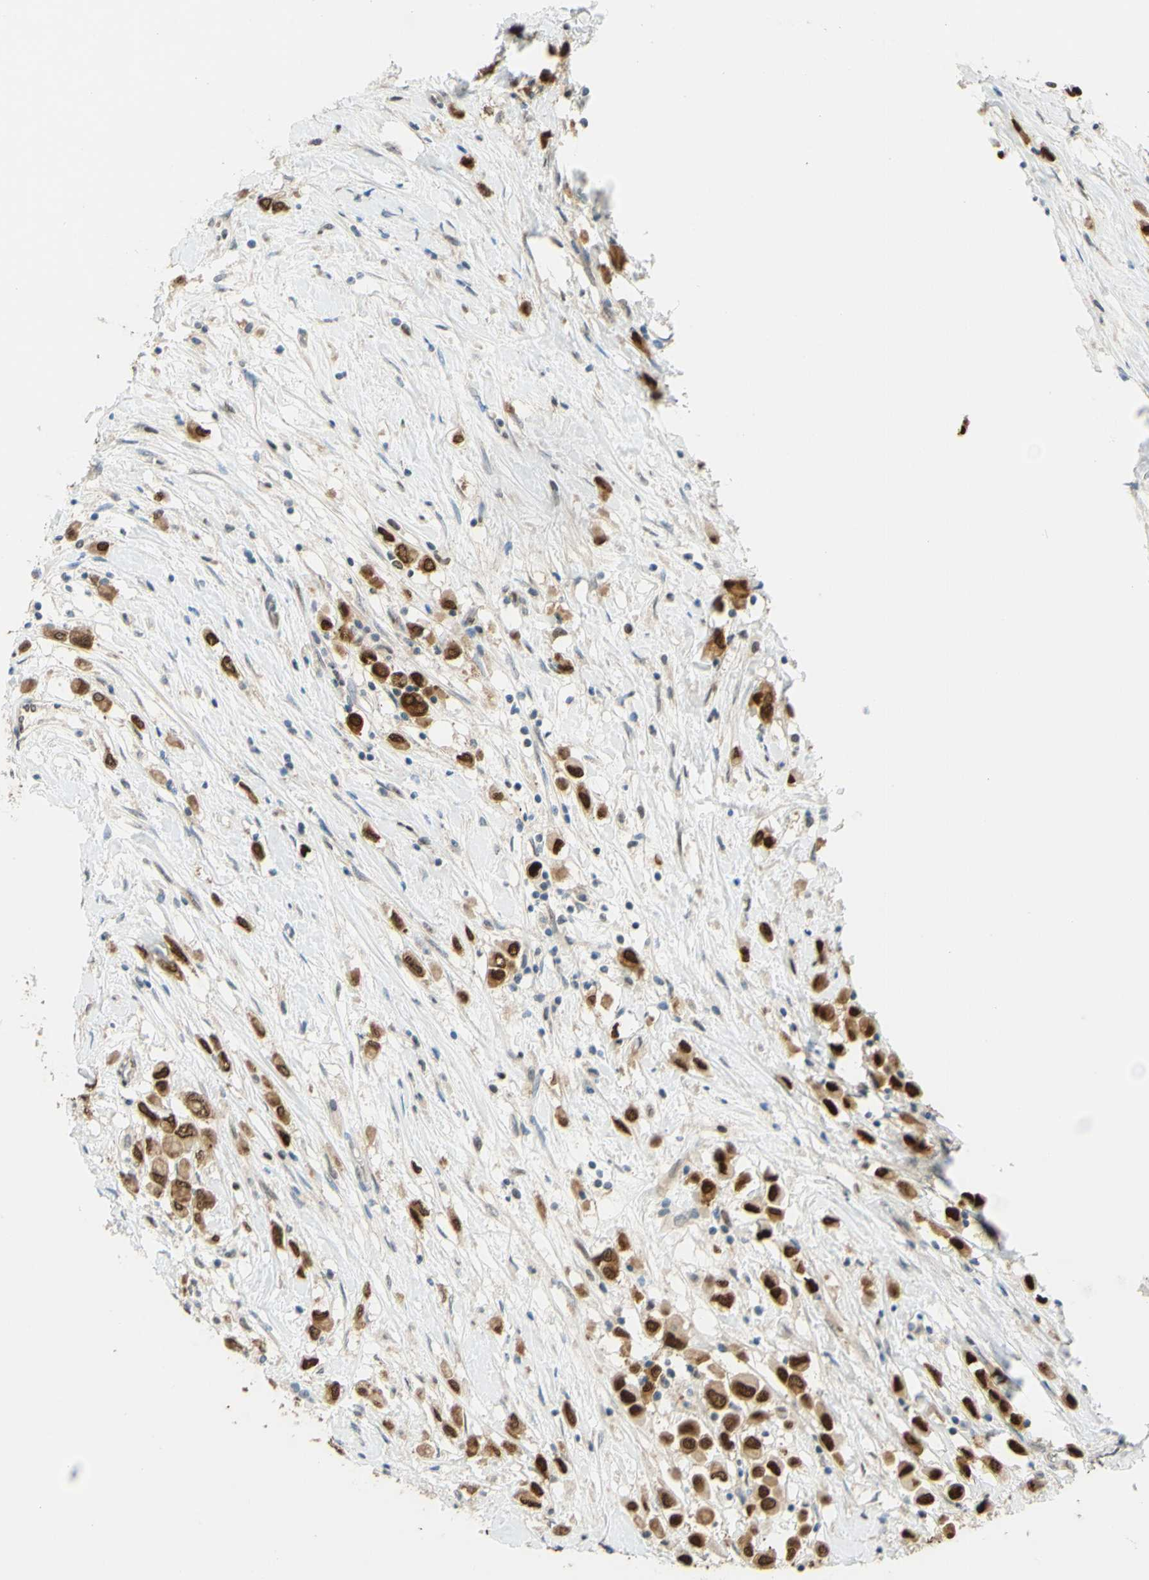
{"staining": {"intensity": "strong", "quantity": ">75%", "location": "cytoplasmic/membranous,nuclear"}, "tissue": "breast cancer", "cell_type": "Tumor cells", "image_type": "cancer", "snomed": [{"axis": "morphology", "description": "Duct carcinoma"}, {"axis": "topography", "description": "Breast"}], "caption": "Breast cancer stained with a brown dye reveals strong cytoplasmic/membranous and nuclear positive positivity in about >75% of tumor cells.", "gene": "POLB", "patient": {"sex": "female", "age": 61}}